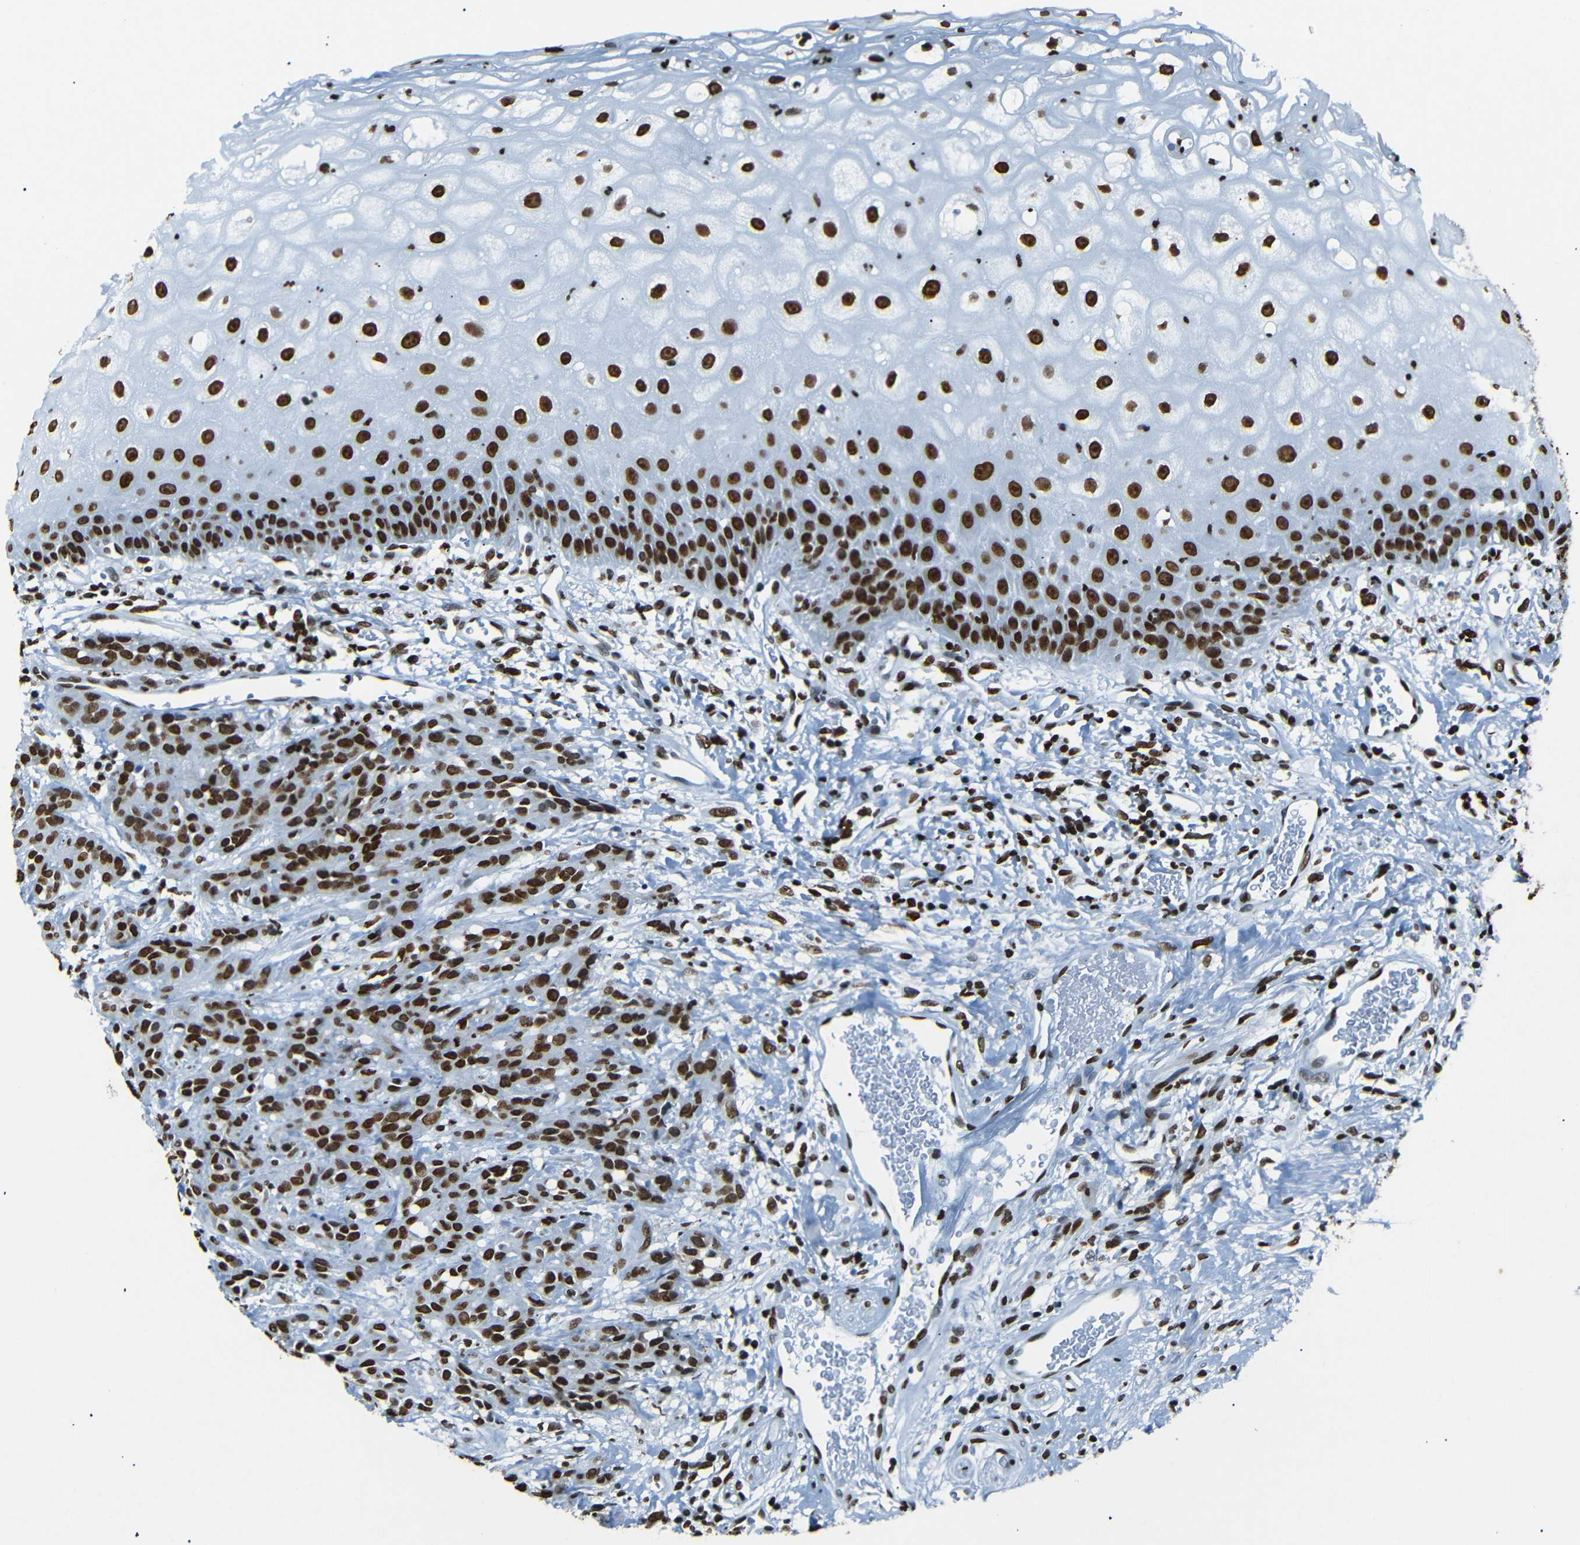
{"staining": {"intensity": "strong", "quantity": ">75%", "location": "nuclear"}, "tissue": "head and neck cancer", "cell_type": "Tumor cells", "image_type": "cancer", "snomed": [{"axis": "morphology", "description": "Normal tissue, NOS"}, {"axis": "morphology", "description": "Squamous cell carcinoma, NOS"}, {"axis": "topography", "description": "Cartilage tissue"}, {"axis": "topography", "description": "Head-Neck"}], "caption": "Protein staining of squamous cell carcinoma (head and neck) tissue shows strong nuclear staining in about >75% of tumor cells.", "gene": "HMGN1", "patient": {"sex": "male", "age": 62}}